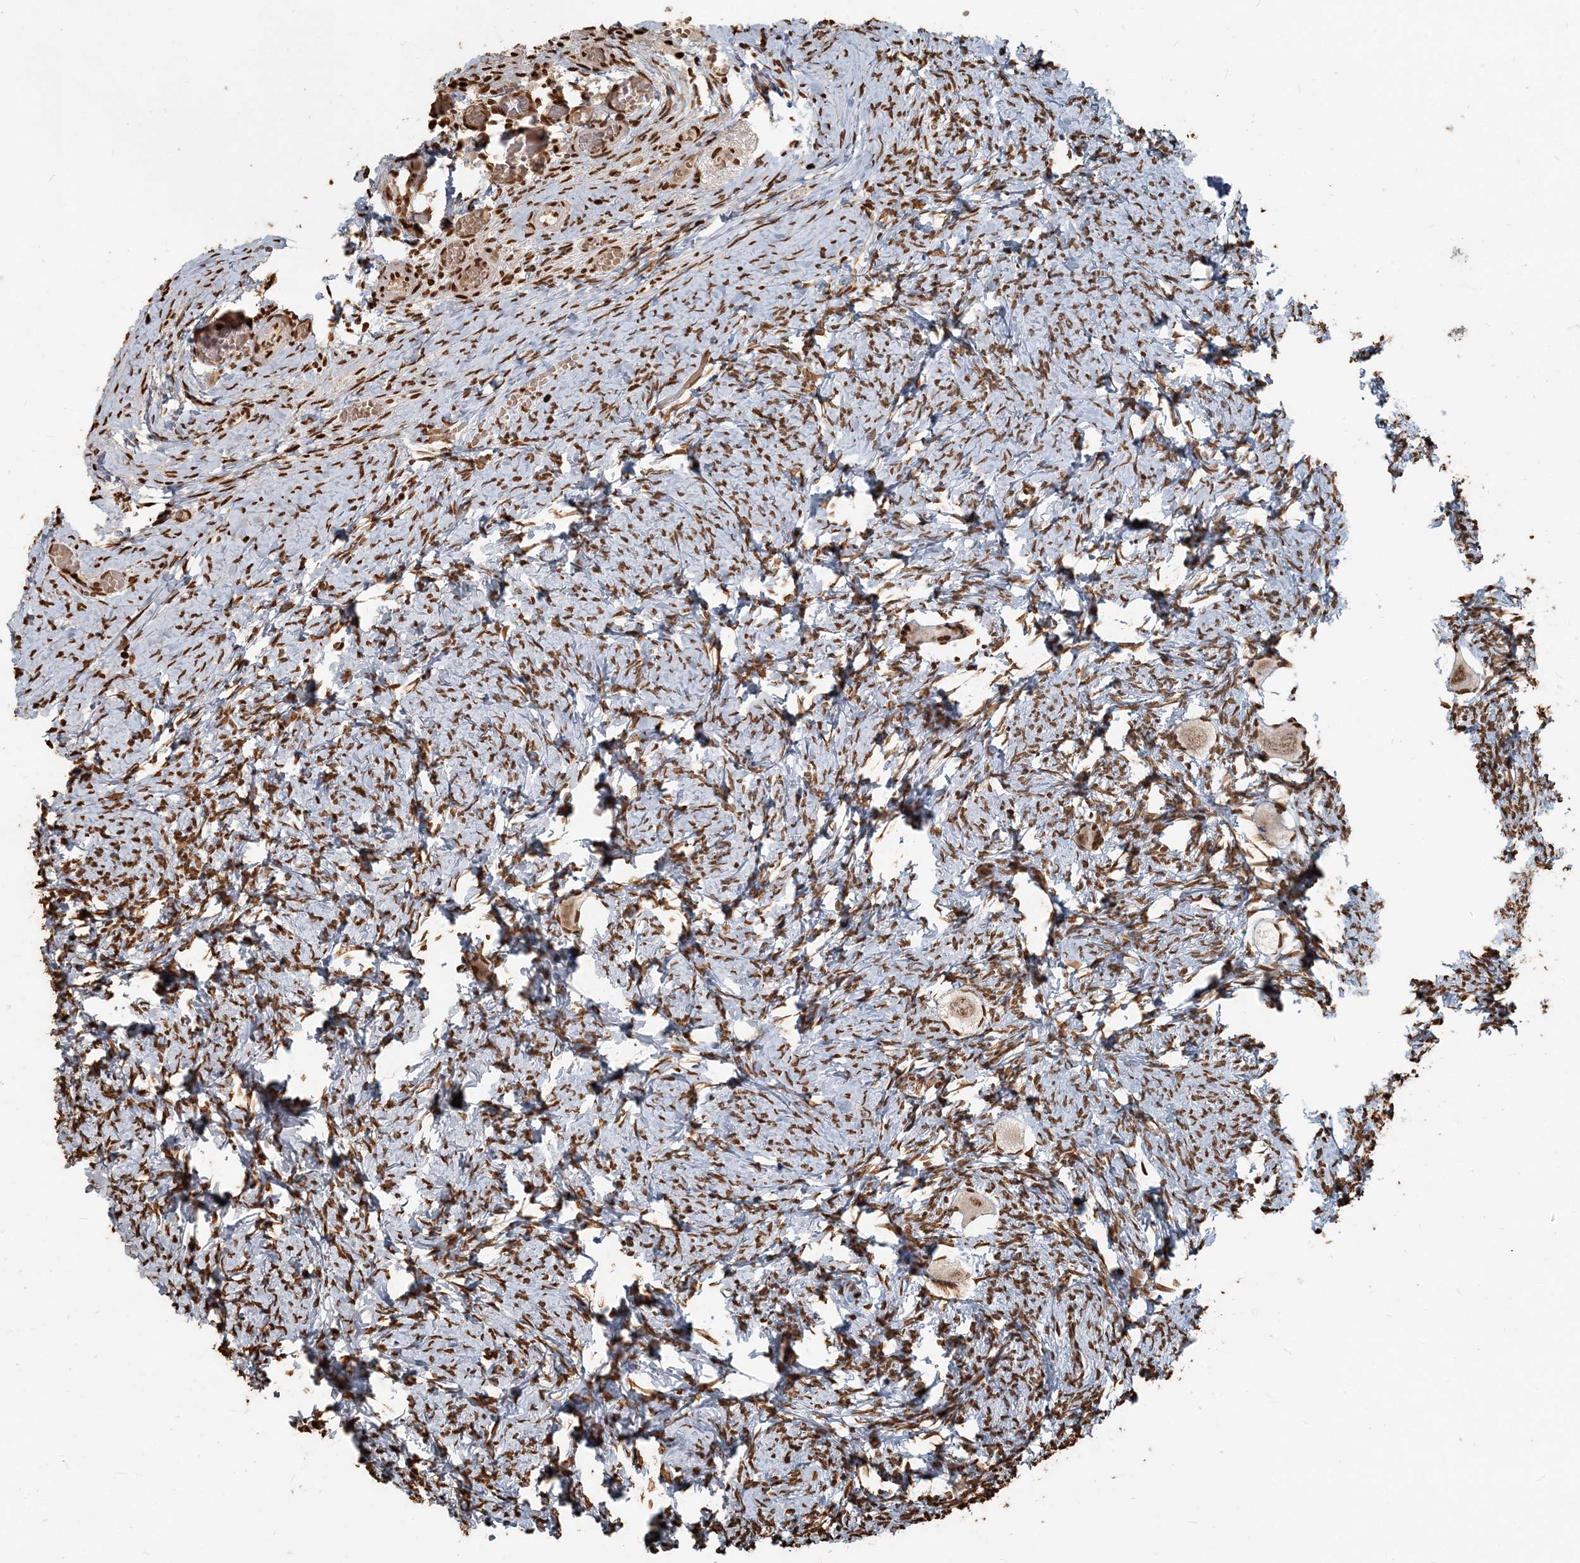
{"staining": {"intensity": "moderate", "quantity": ">75%", "location": "nuclear"}, "tissue": "ovary", "cell_type": "Follicle cells", "image_type": "normal", "snomed": [{"axis": "morphology", "description": "Normal tissue, NOS"}, {"axis": "topography", "description": "Ovary"}], "caption": "High-power microscopy captured an immunohistochemistry (IHC) histopathology image of benign ovary, revealing moderate nuclear staining in about >75% of follicle cells. (DAB (3,3'-diaminobenzidine) IHC with brightfield microscopy, high magnification).", "gene": "H3", "patient": {"sex": "female", "age": 27}}